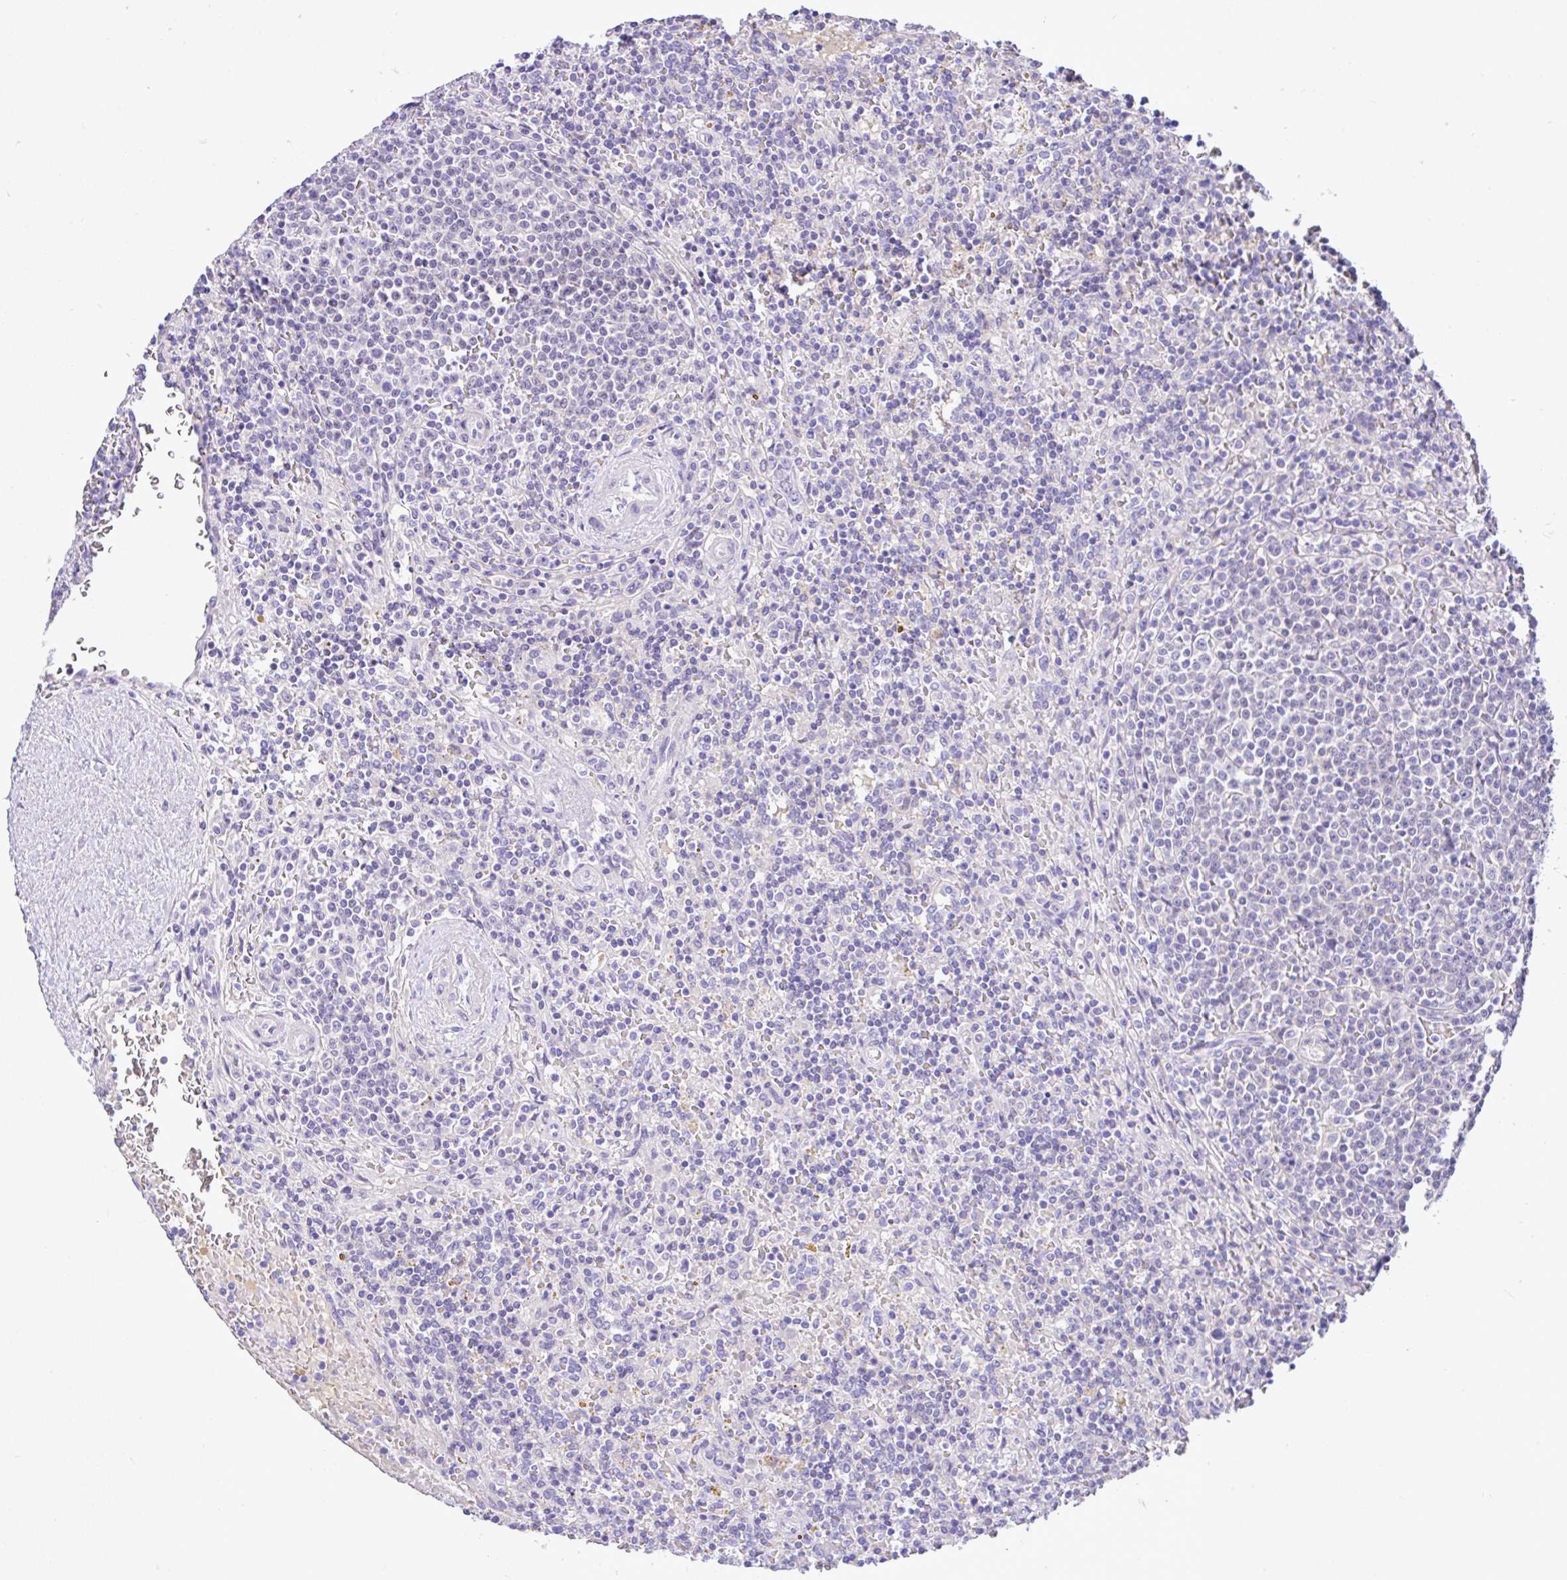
{"staining": {"intensity": "negative", "quantity": "none", "location": "none"}, "tissue": "lymphoma", "cell_type": "Tumor cells", "image_type": "cancer", "snomed": [{"axis": "morphology", "description": "Malignant lymphoma, non-Hodgkin's type, Low grade"}, {"axis": "topography", "description": "Spleen"}], "caption": "Immunohistochemistry of lymphoma shows no expression in tumor cells.", "gene": "ANO4", "patient": {"sex": "male", "age": 67}}